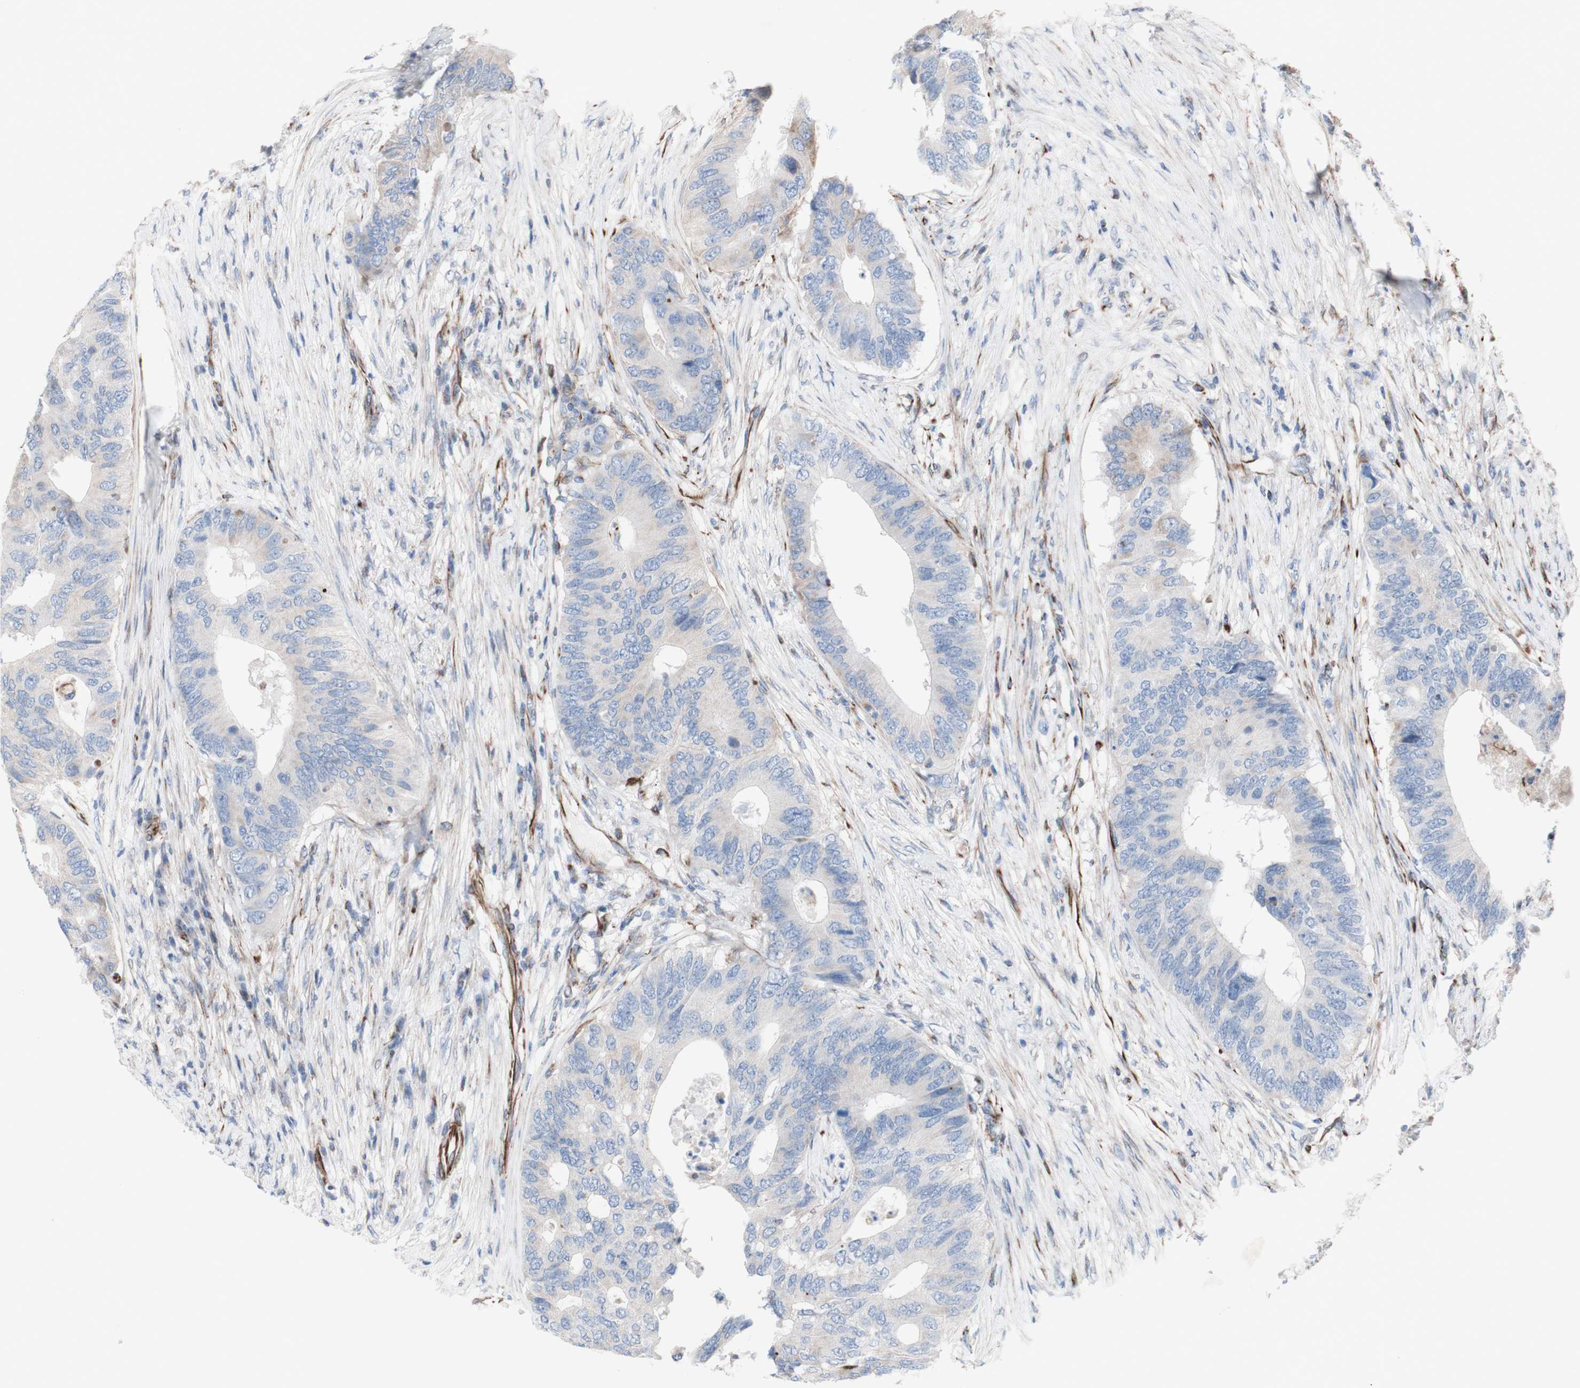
{"staining": {"intensity": "negative", "quantity": "none", "location": "none"}, "tissue": "colorectal cancer", "cell_type": "Tumor cells", "image_type": "cancer", "snomed": [{"axis": "morphology", "description": "Adenocarcinoma, NOS"}, {"axis": "topography", "description": "Colon"}], "caption": "Immunohistochemical staining of human colorectal cancer (adenocarcinoma) displays no significant positivity in tumor cells.", "gene": "AGPAT5", "patient": {"sex": "male", "age": 71}}